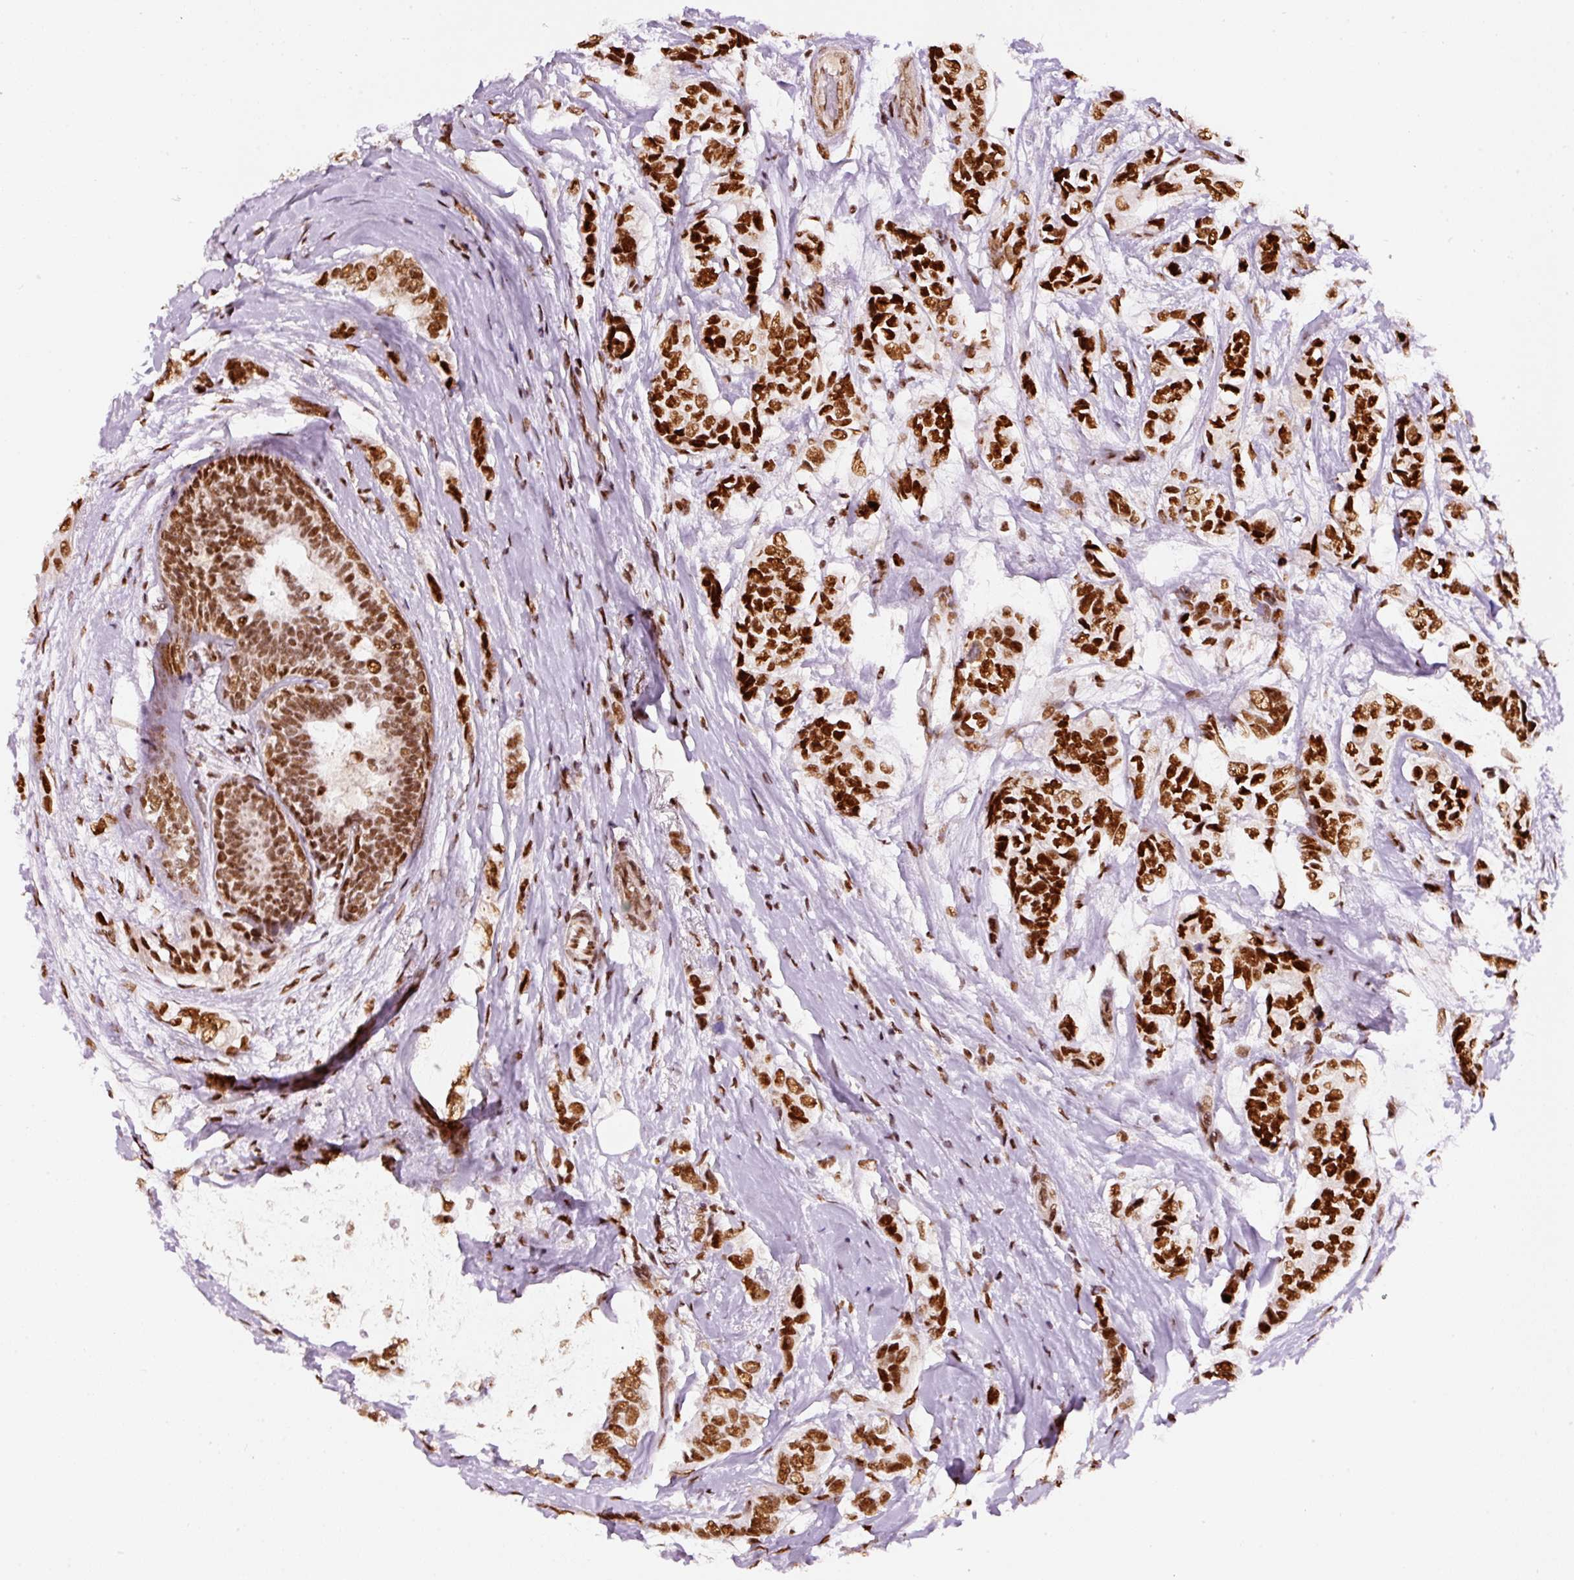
{"staining": {"intensity": "strong", "quantity": ">75%", "location": "nuclear"}, "tissue": "breast cancer", "cell_type": "Tumor cells", "image_type": "cancer", "snomed": [{"axis": "morphology", "description": "Lobular carcinoma"}, {"axis": "topography", "description": "Breast"}], "caption": "Protein positivity by IHC reveals strong nuclear expression in about >75% of tumor cells in breast cancer (lobular carcinoma). The staining is performed using DAB (3,3'-diaminobenzidine) brown chromogen to label protein expression. The nuclei are counter-stained blue using hematoxylin.", "gene": "HNRNPC", "patient": {"sex": "female", "age": 51}}